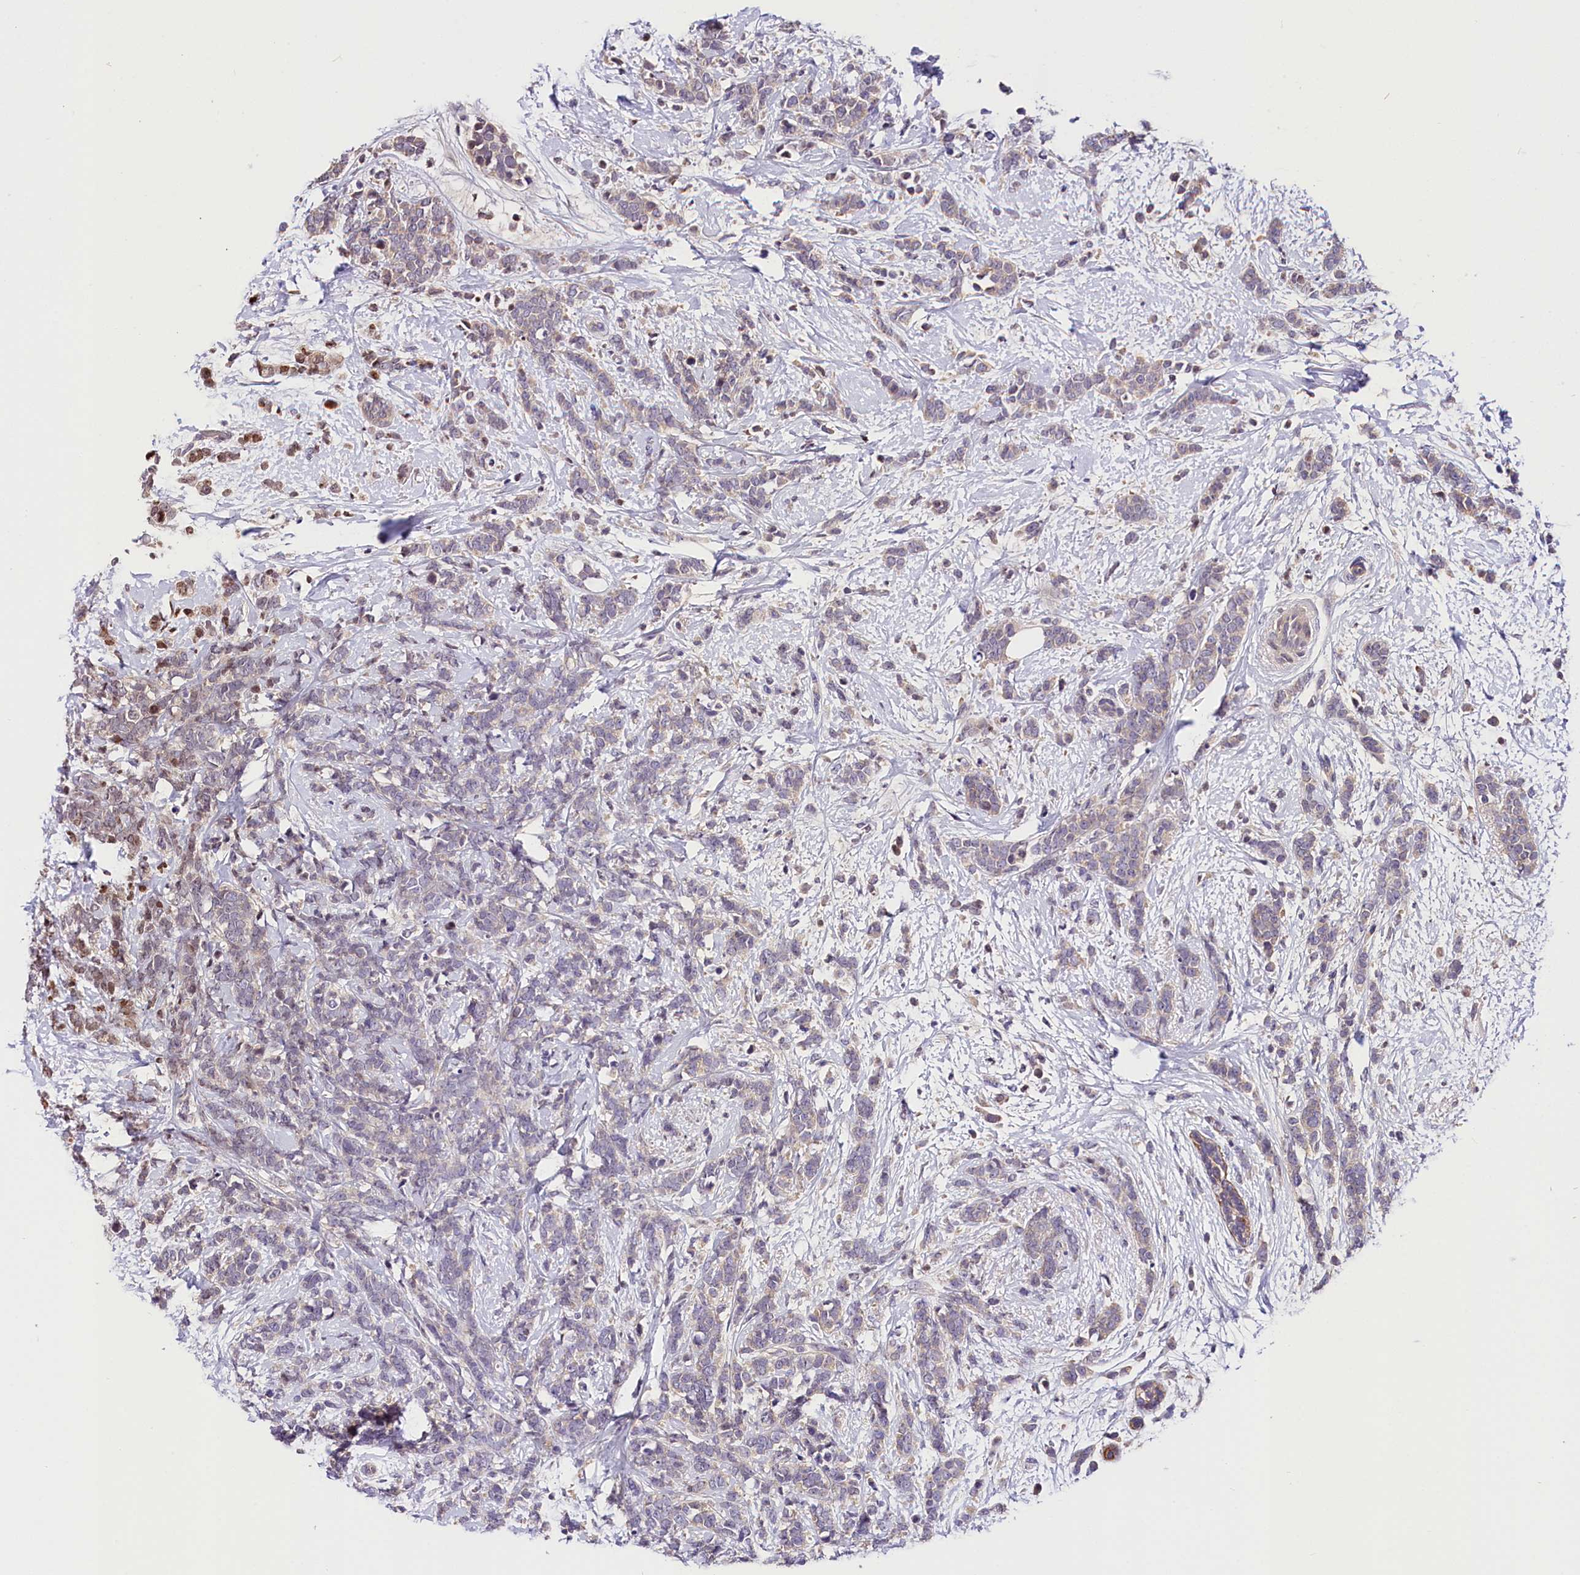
{"staining": {"intensity": "negative", "quantity": "none", "location": "none"}, "tissue": "breast cancer", "cell_type": "Tumor cells", "image_type": "cancer", "snomed": [{"axis": "morphology", "description": "Lobular carcinoma"}, {"axis": "topography", "description": "Breast"}], "caption": "DAB (3,3'-diaminobenzidine) immunohistochemical staining of breast lobular carcinoma reveals no significant positivity in tumor cells.", "gene": "ARMC6", "patient": {"sex": "female", "age": 58}}